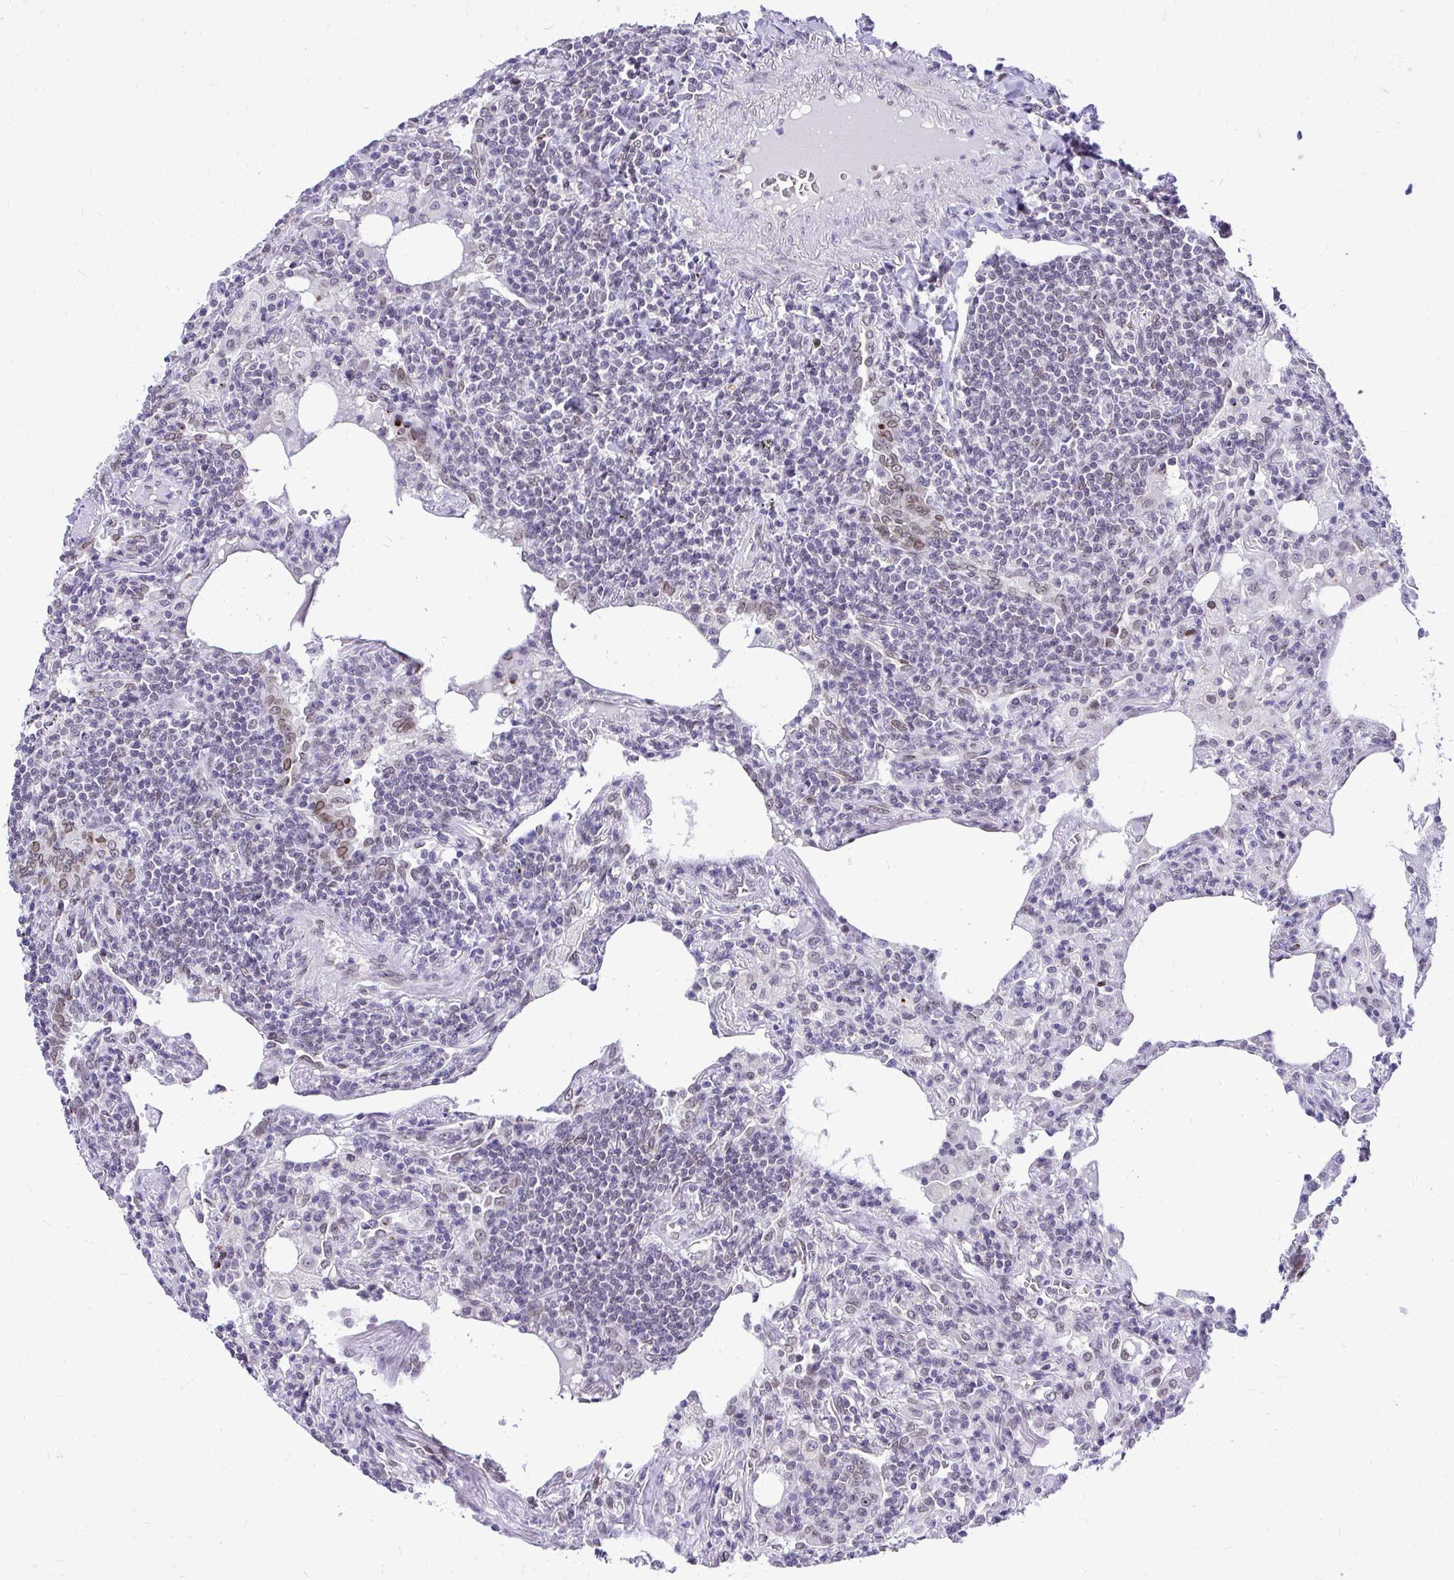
{"staining": {"intensity": "negative", "quantity": "none", "location": "none"}, "tissue": "lymphoma", "cell_type": "Tumor cells", "image_type": "cancer", "snomed": [{"axis": "morphology", "description": "Malignant lymphoma, non-Hodgkin's type, Low grade"}, {"axis": "topography", "description": "Lung"}], "caption": "The immunohistochemistry image has no significant expression in tumor cells of low-grade malignant lymphoma, non-Hodgkin's type tissue. The staining was performed using DAB (3,3'-diaminobenzidine) to visualize the protein expression in brown, while the nuclei were stained in blue with hematoxylin (Magnification: 20x).", "gene": "BANF1", "patient": {"sex": "female", "age": 71}}